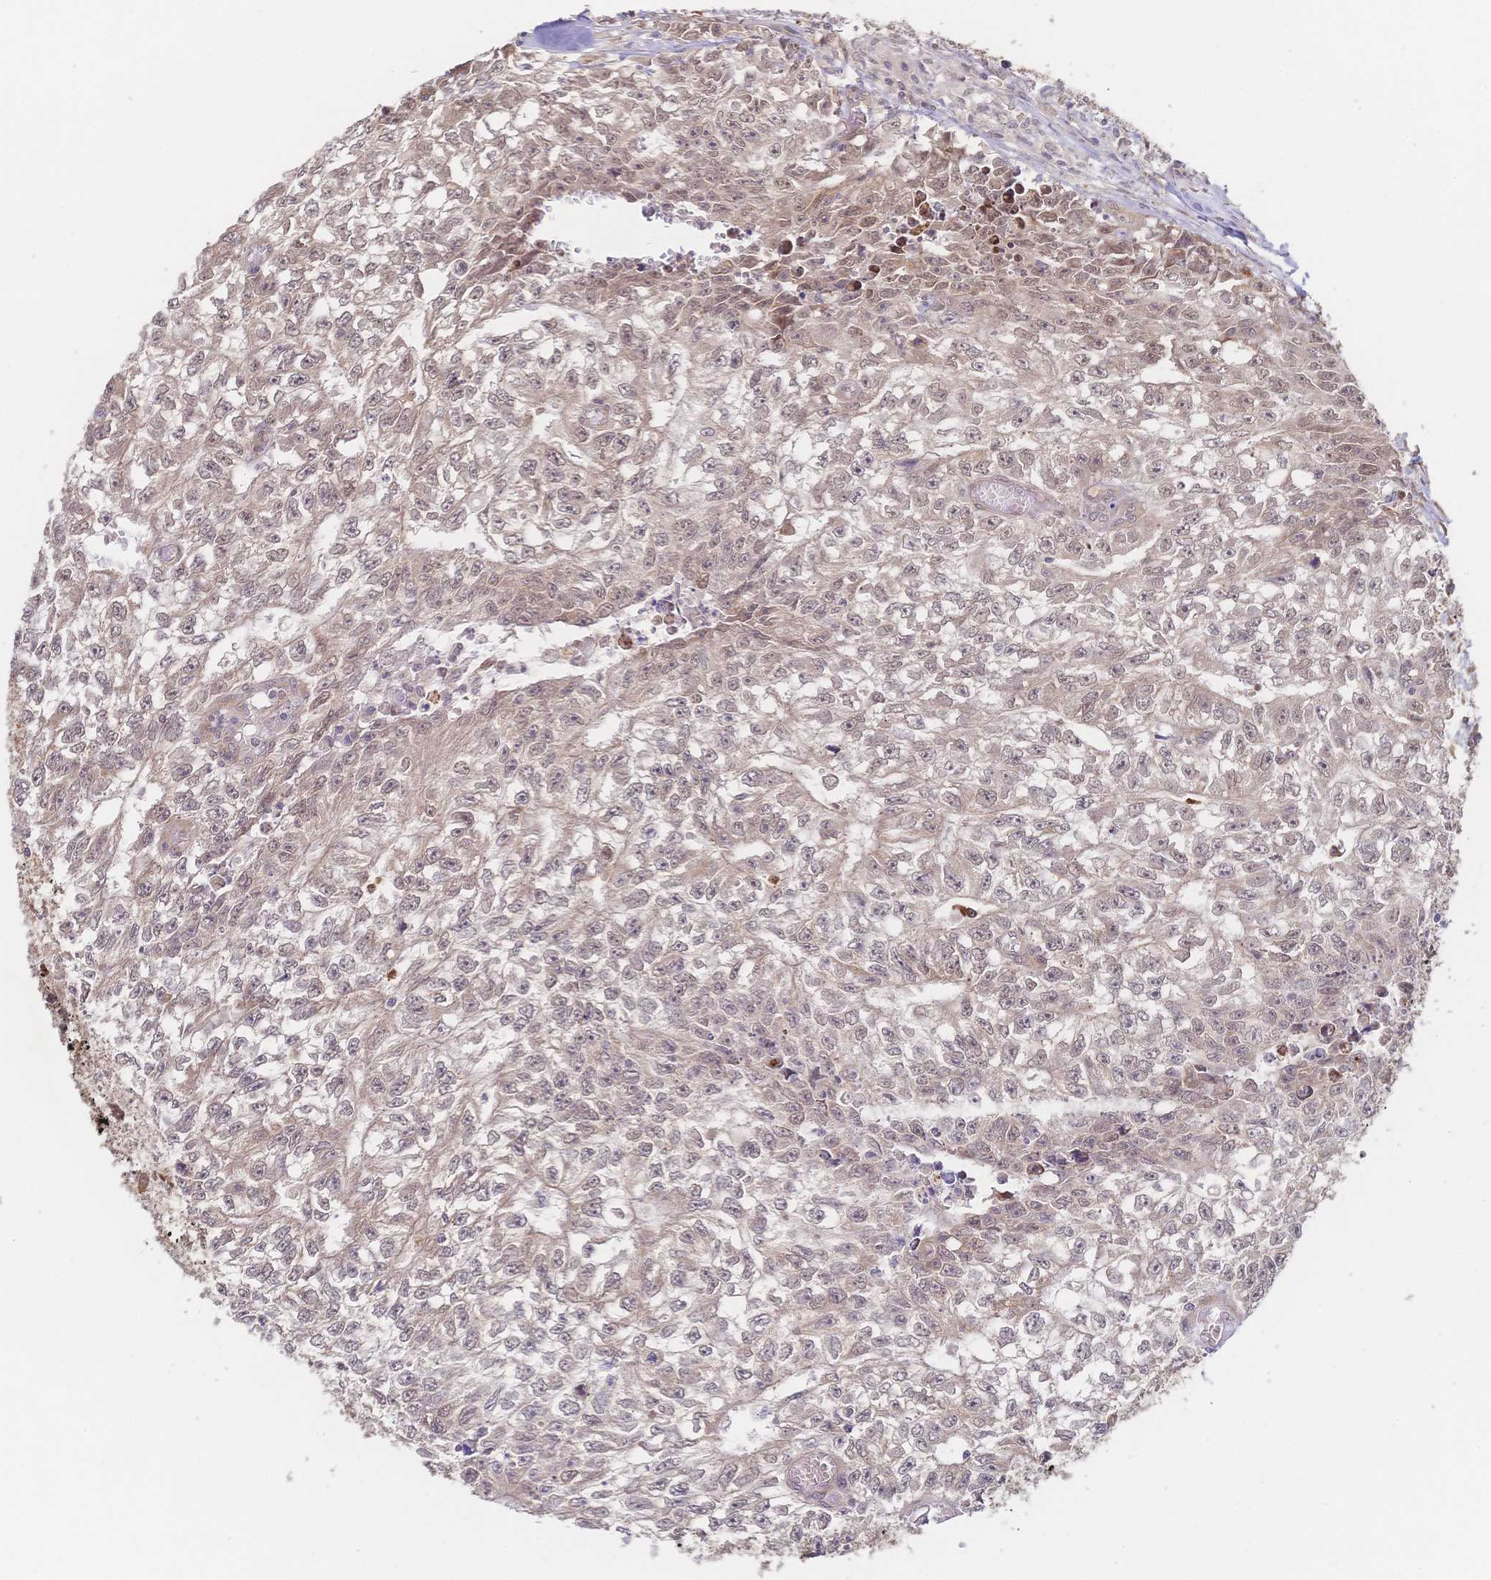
{"staining": {"intensity": "weak", "quantity": ">75%", "location": "cytoplasmic/membranous"}, "tissue": "testis cancer", "cell_type": "Tumor cells", "image_type": "cancer", "snomed": [{"axis": "morphology", "description": "Carcinoma, Embryonal, NOS"}, {"axis": "morphology", "description": "Teratoma, malignant, NOS"}, {"axis": "topography", "description": "Testis"}], "caption": "IHC of malignant teratoma (testis) exhibits low levels of weak cytoplasmic/membranous staining in about >75% of tumor cells.", "gene": "LMO4", "patient": {"sex": "male", "age": 24}}